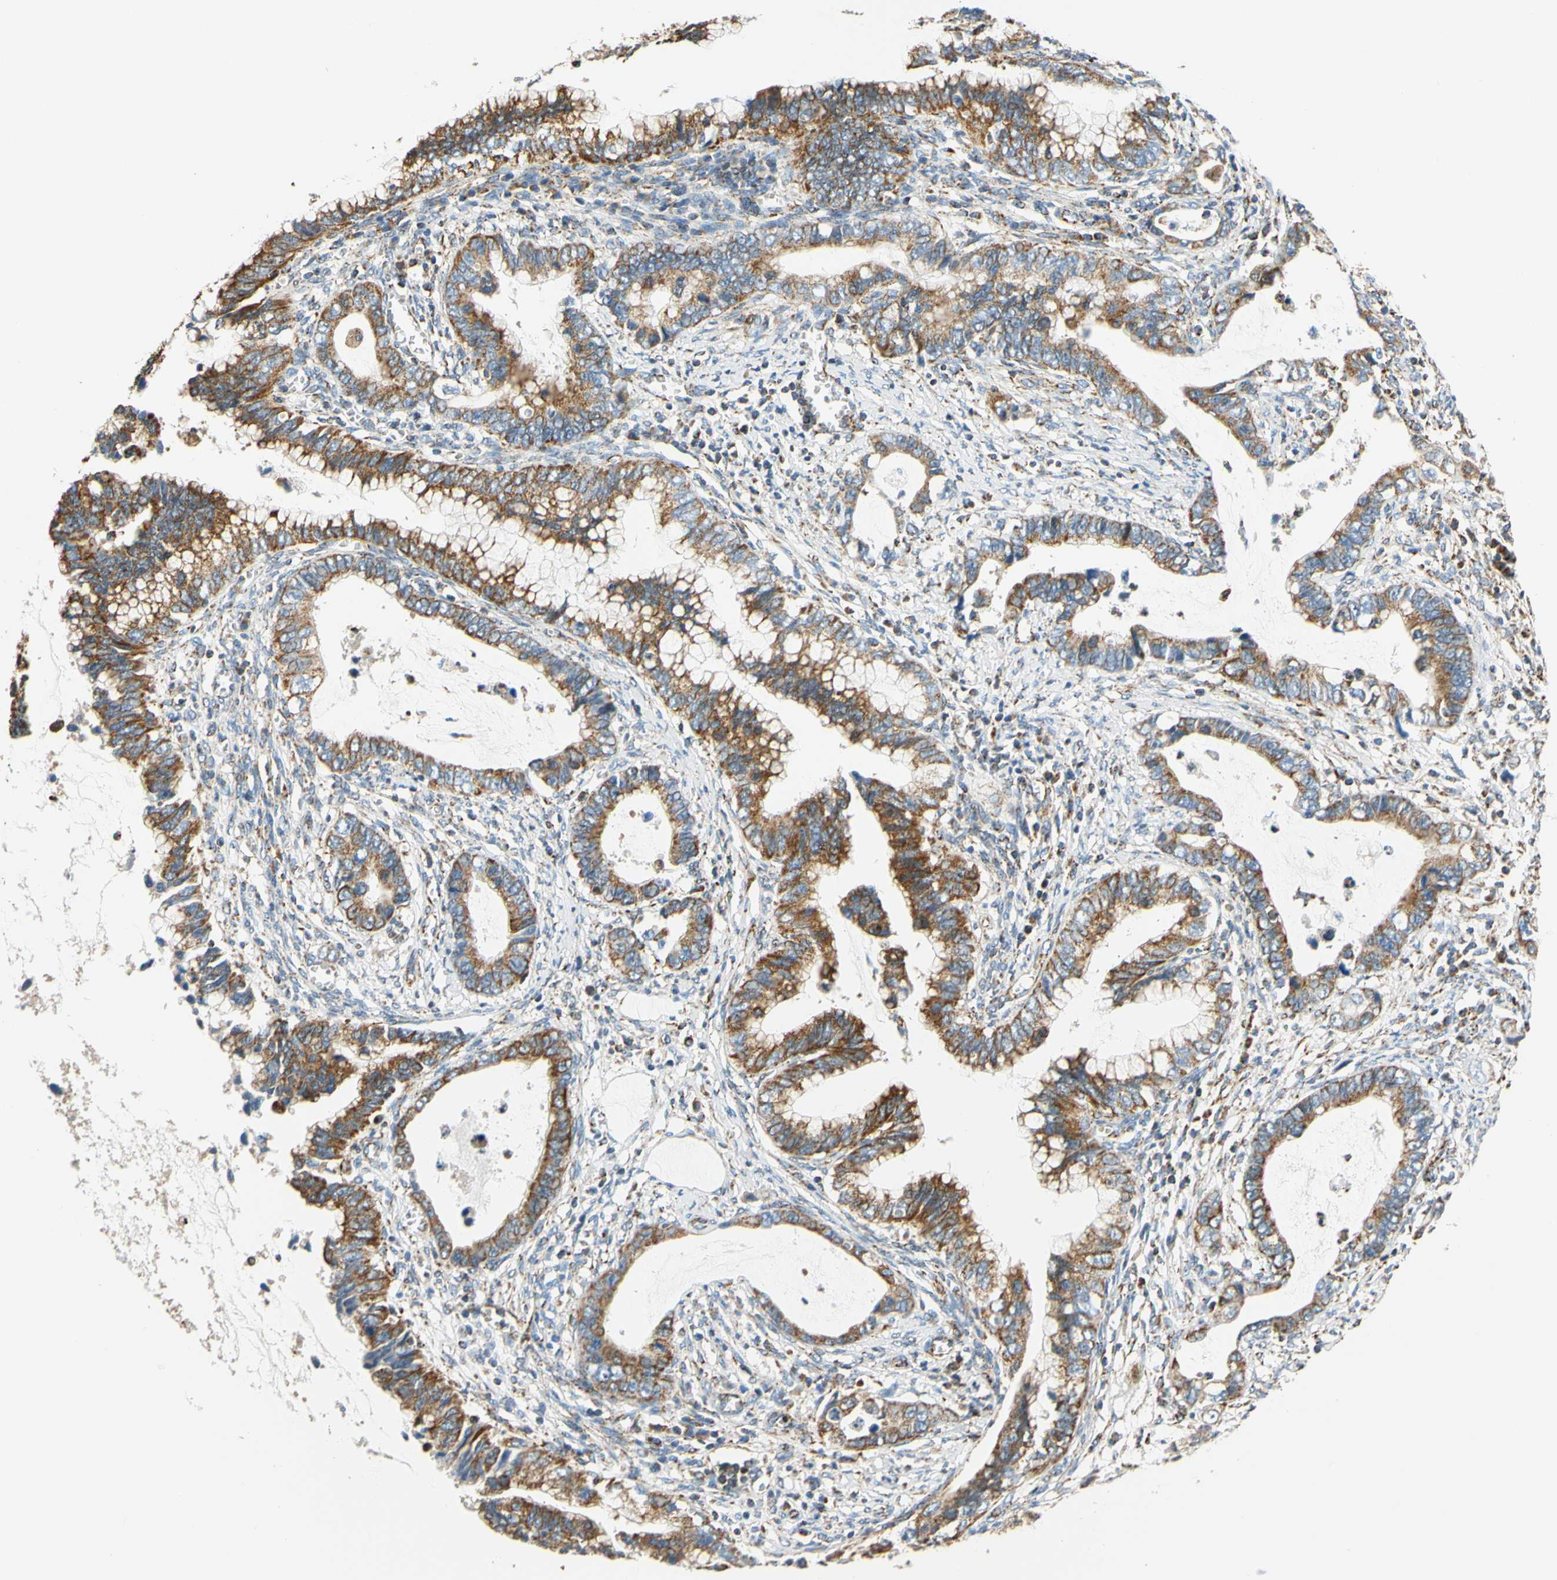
{"staining": {"intensity": "moderate", "quantity": ">75%", "location": "cytoplasmic/membranous"}, "tissue": "cervical cancer", "cell_type": "Tumor cells", "image_type": "cancer", "snomed": [{"axis": "morphology", "description": "Adenocarcinoma, NOS"}, {"axis": "topography", "description": "Cervix"}], "caption": "A histopathology image showing moderate cytoplasmic/membranous positivity in about >75% of tumor cells in cervical cancer, as visualized by brown immunohistochemical staining.", "gene": "MAVS", "patient": {"sex": "female", "age": 44}}